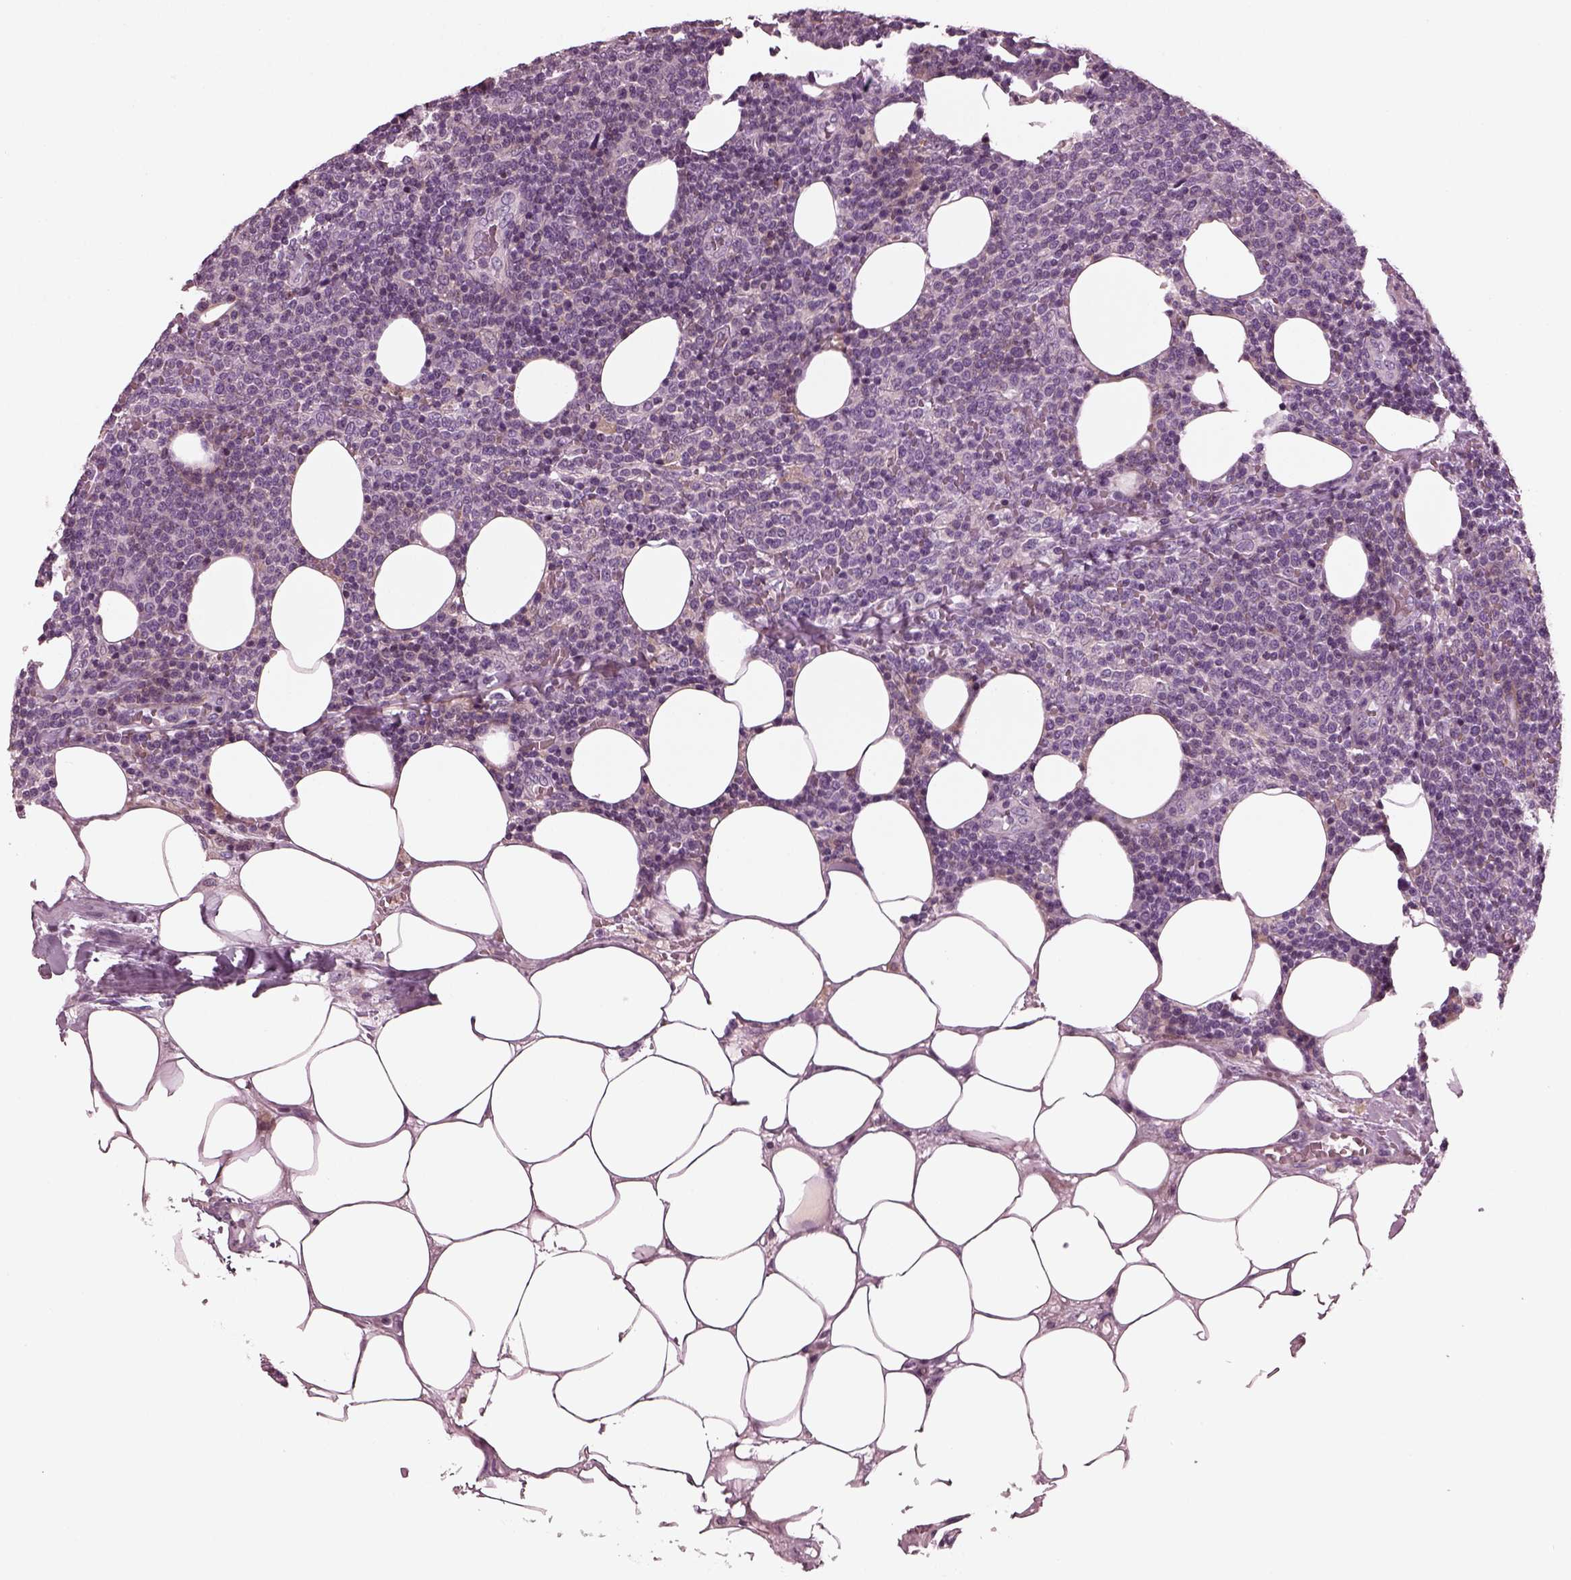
{"staining": {"intensity": "negative", "quantity": "none", "location": "none"}, "tissue": "lymphoma", "cell_type": "Tumor cells", "image_type": "cancer", "snomed": [{"axis": "morphology", "description": "Malignant lymphoma, non-Hodgkin's type, High grade"}, {"axis": "topography", "description": "Lymph node"}], "caption": "The micrograph shows no staining of tumor cells in lymphoma. (DAB (3,3'-diaminobenzidine) immunohistochemistry, high magnification).", "gene": "GDF11", "patient": {"sex": "male", "age": 61}}